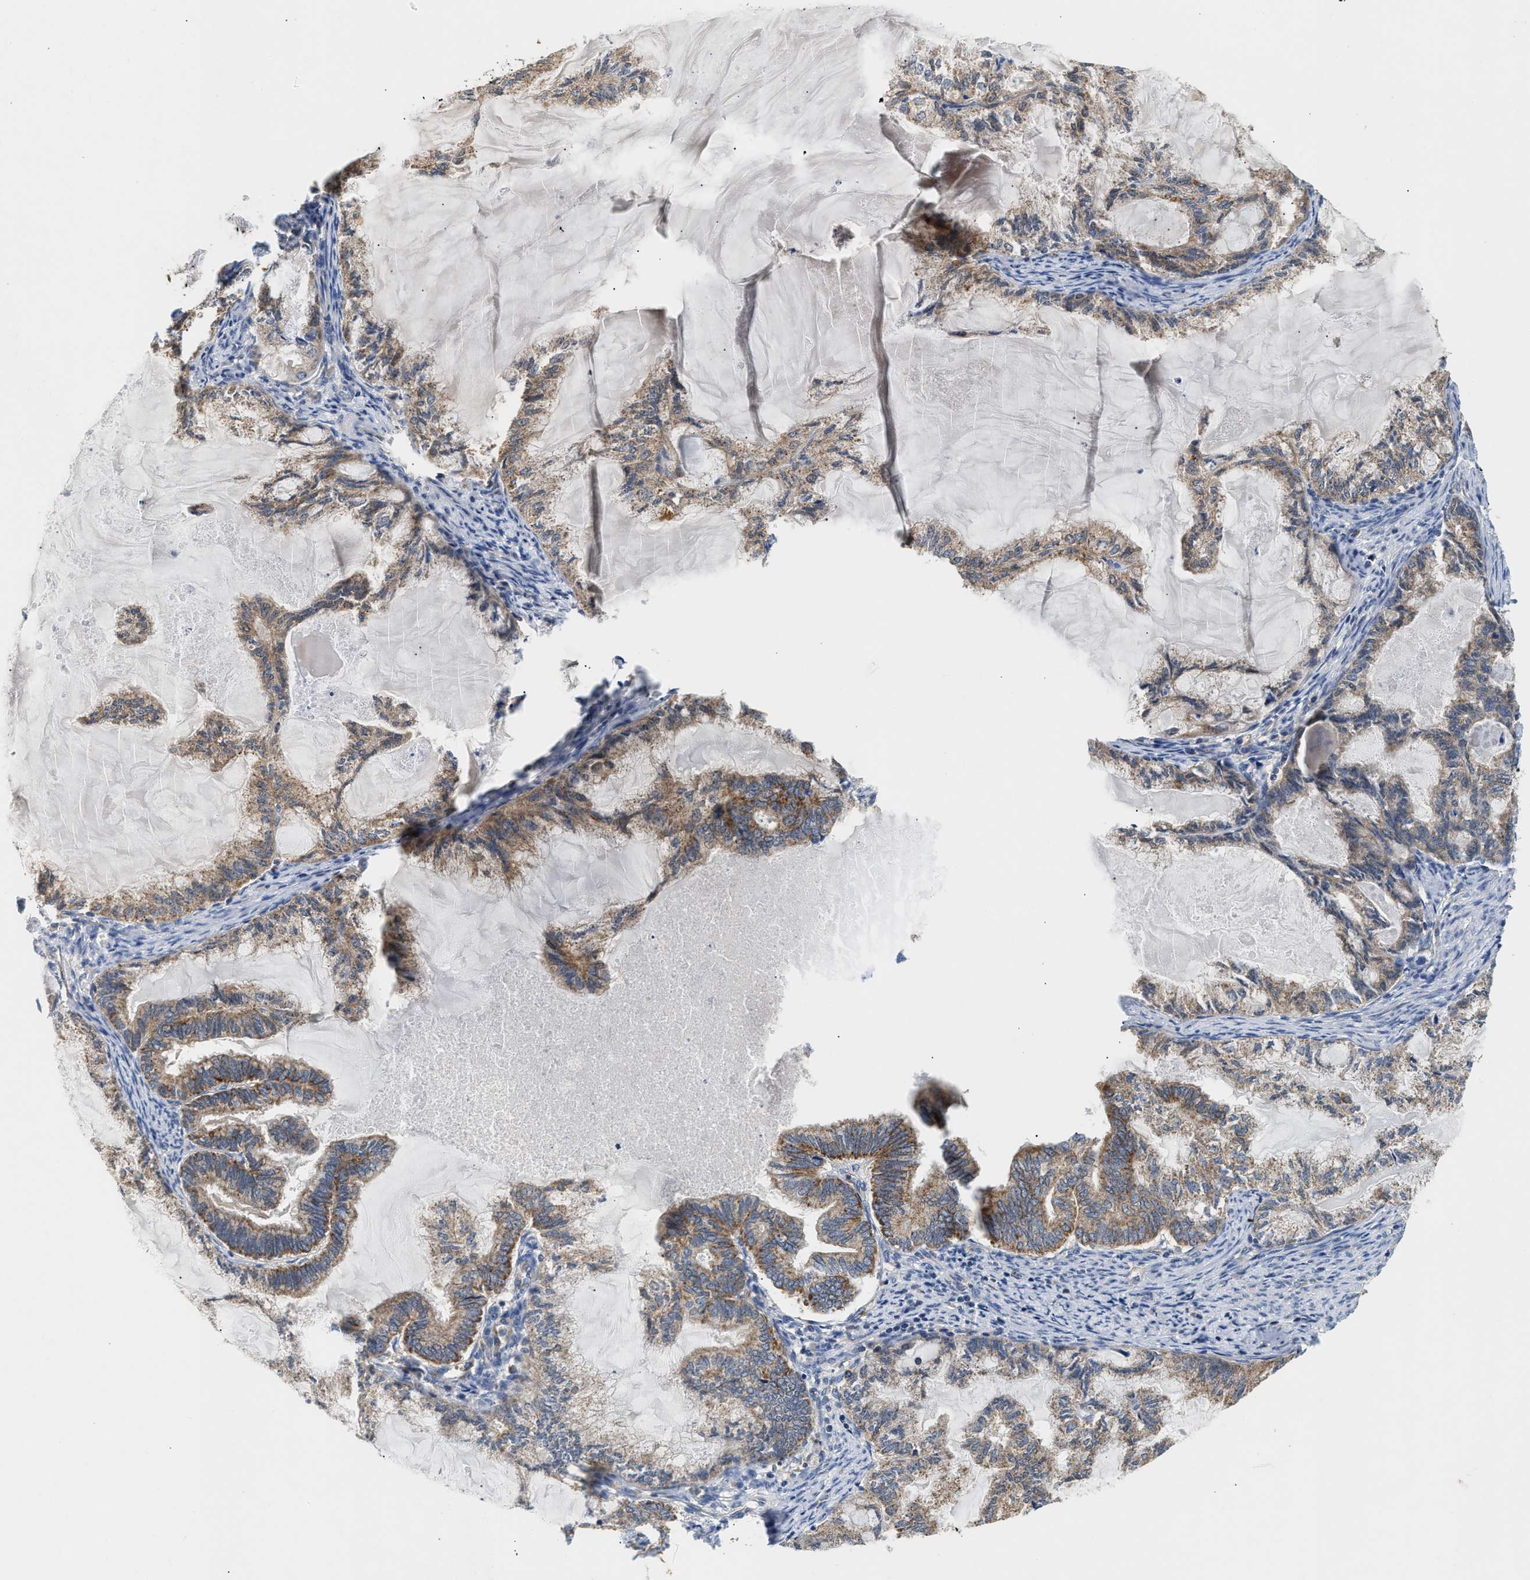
{"staining": {"intensity": "moderate", "quantity": "<25%", "location": "cytoplasmic/membranous"}, "tissue": "endometrial cancer", "cell_type": "Tumor cells", "image_type": "cancer", "snomed": [{"axis": "morphology", "description": "Adenocarcinoma, NOS"}, {"axis": "topography", "description": "Endometrium"}], "caption": "The immunohistochemical stain shows moderate cytoplasmic/membranous positivity in tumor cells of adenocarcinoma (endometrial) tissue. (brown staining indicates protein expression, while blue staining denotes nuclei).", "gene": "CCM2", "patient": {"sex": "female", "age": 86}}